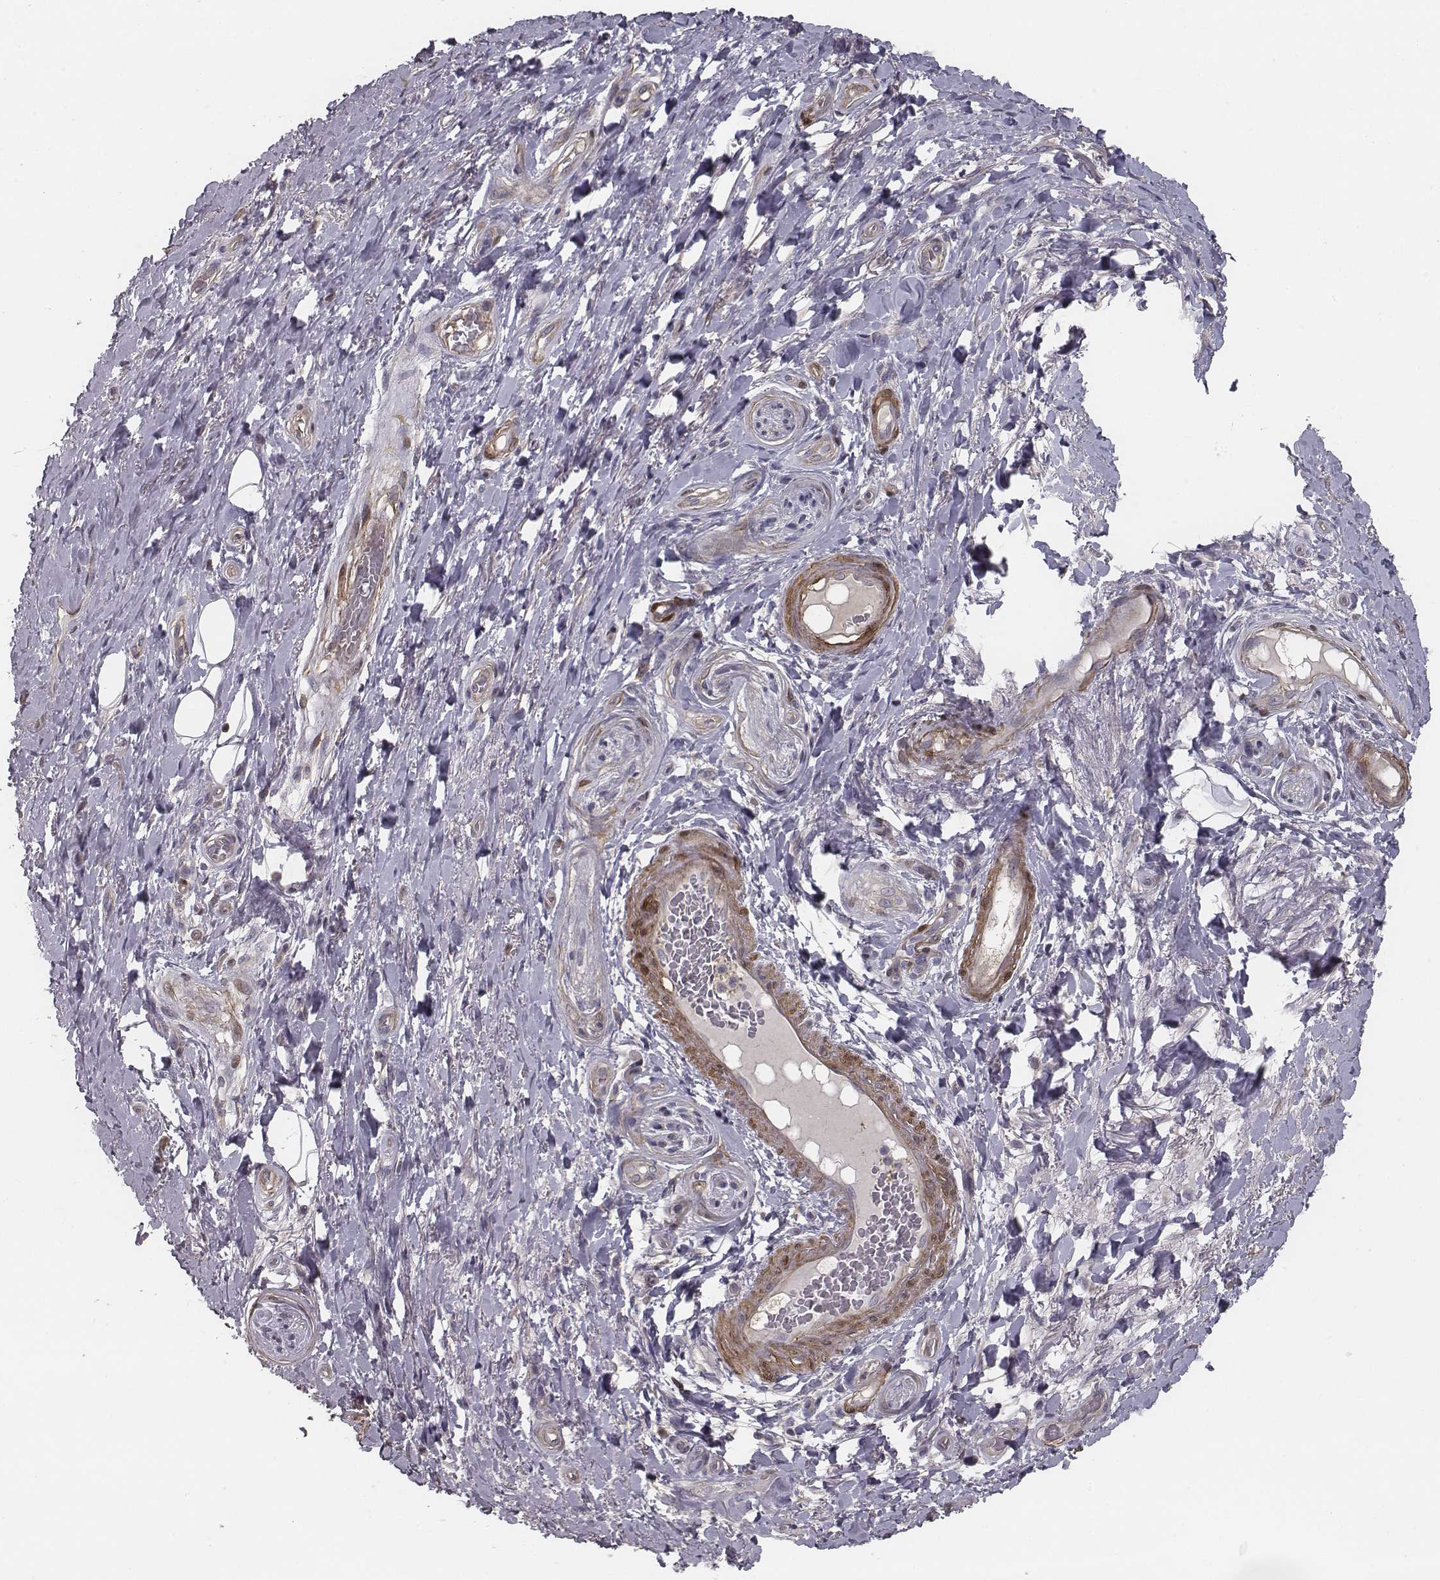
{"staining": {"intensity": "negative", "quantity": "none", "location": "none"}, "tissue": "adipose tissue", "cell_type": "Adipocytes", "image_type": "normal", "snomed": [{"axis": "morphology", "description": "Normal tissue, NOS"}, {"axis": "topography", "description": "Anal"}, {"axis": "topography", "description": "Peripheral nerve tissue"}], "caption": "Immunohistochemical staining of unremarkable adipose tissue shows no significant positivity in adipocytes. The staining was performed using DAB to visualize the protein expression in brown, while the nuclei were stained in blue with hematoxylin (Magnification: 20x).", "gene": "ISYNA1", "patient": {"sex": "male", "age": 53}}